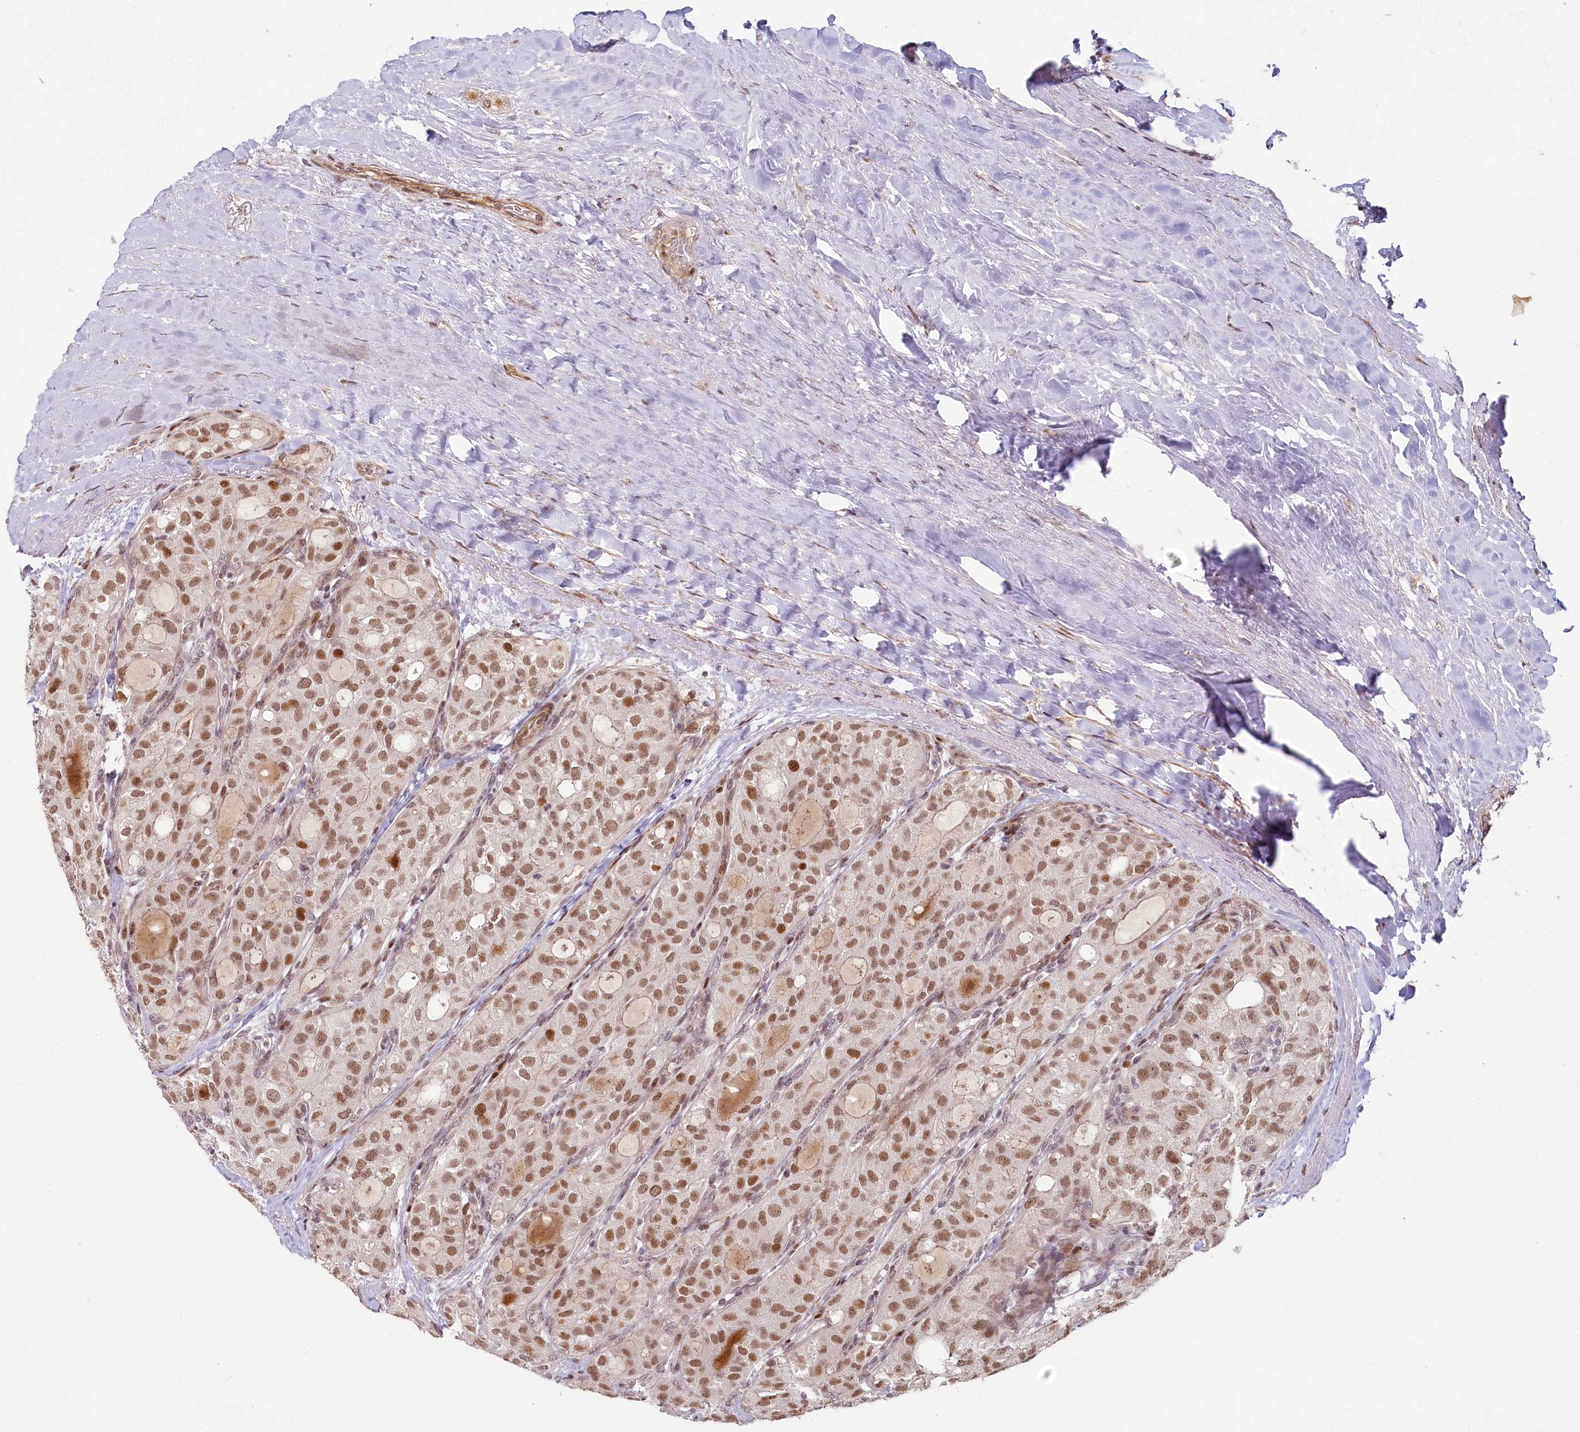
{"staining": {"intensity": "moderate", "quantity": ">75%", "location": "nuclear"}, "tissue": "thyroid cancer", "cell_type": "Tumor cells", "image_type": "cancer", "snomed": [{"axis": "morphology", "description": "Follicular adenoma carcinoma, NOS"}, {"axis": "topography", "description": "Thyroid gland"}], "caption": "Protein staining by IHC shows moderate nuclear expression in about >75% of tumor cells in thyroid cancer (follicular adenoma carcinoma).", "gene": "FAM204A", "patient": {"sex": "male", "age": 75}}